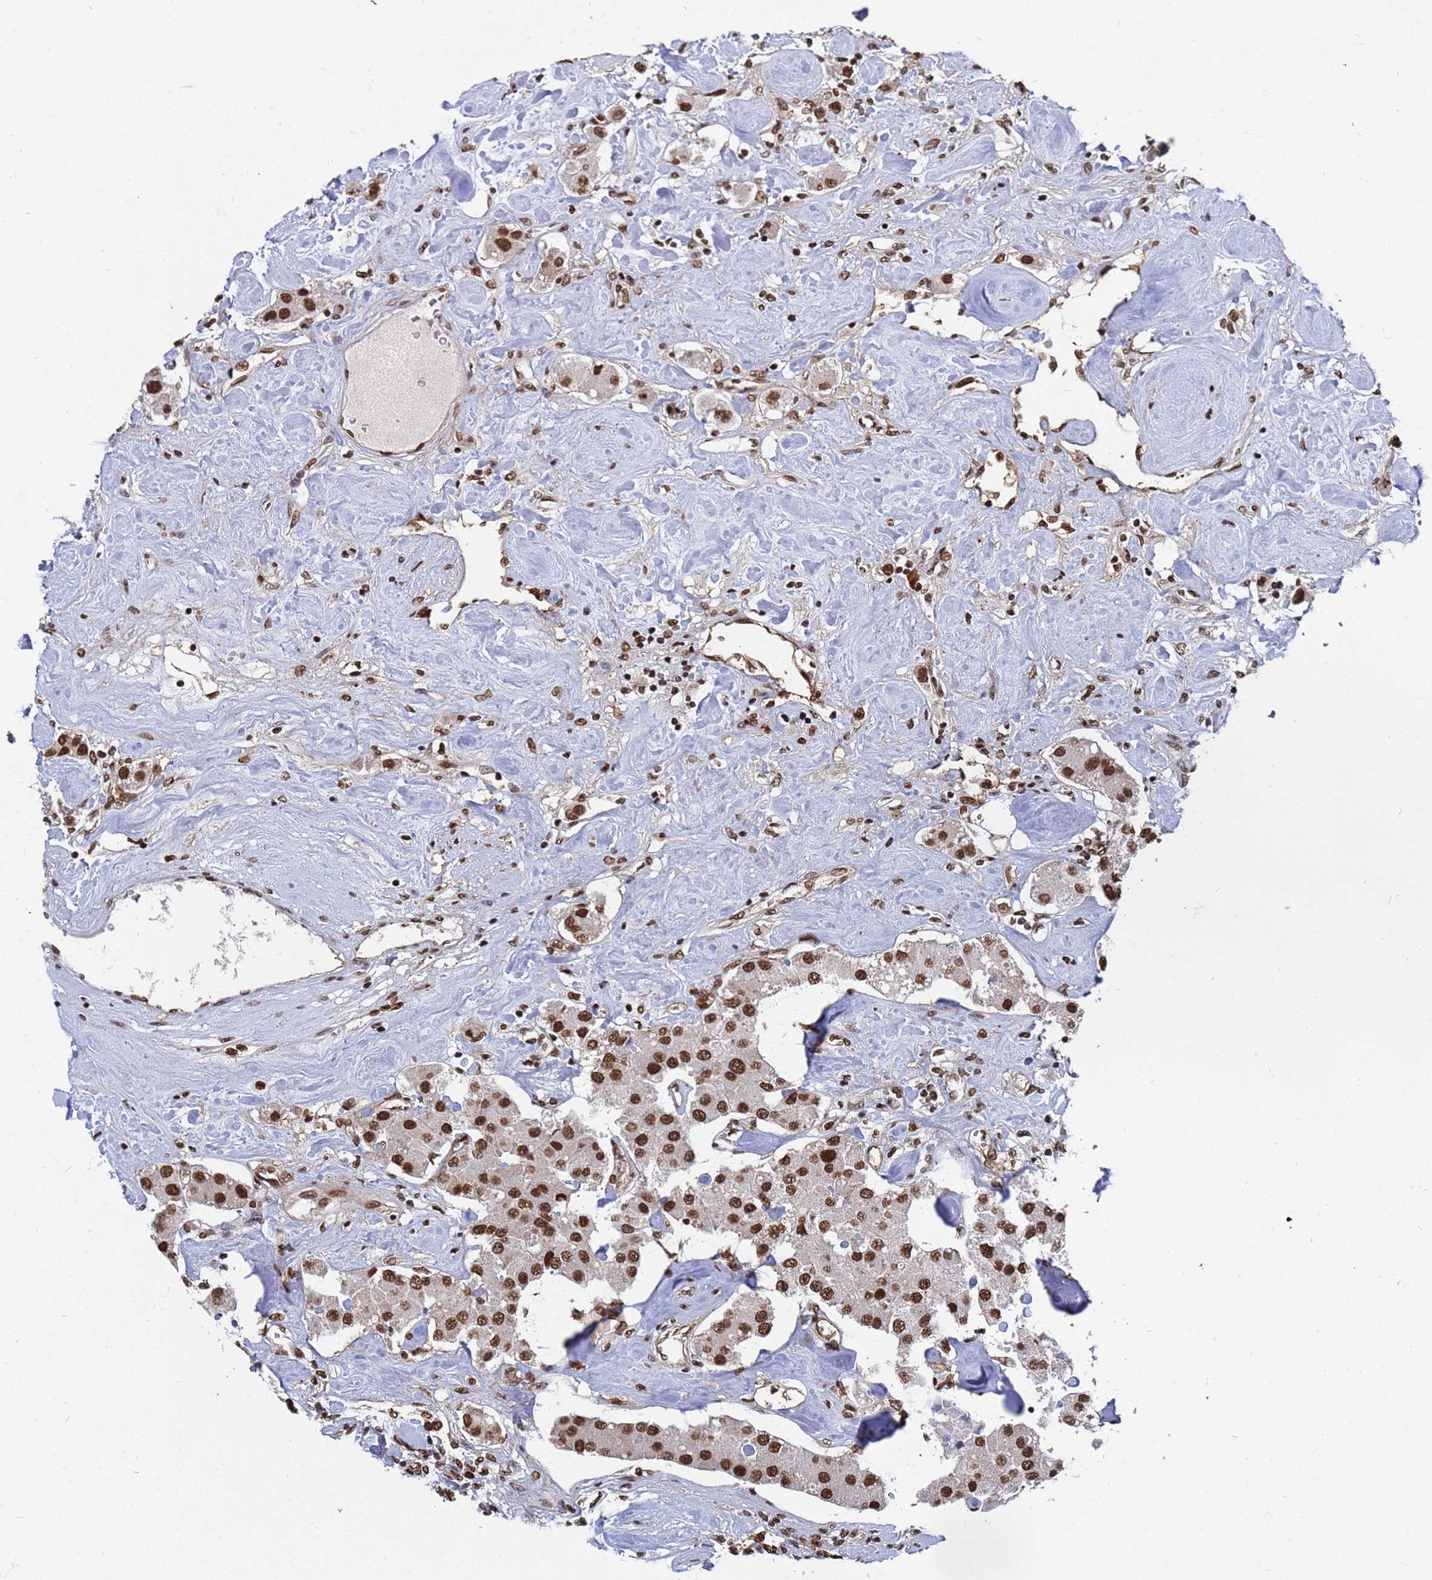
{"staining": {"intensity": "strong", "quantity": ">75%", "location": "nuclear"}, "tissue": "carcinoid", "cell_type": "Tumor cells", "image_type": "cancer", "snomed": [{"axis": "morphology", "description": "Carcinoid, malignant, NOS"}, {"axis": "topography", "description": "Pancreas"}], "caption": "IHC image of malignant carcinoid stained for a protein (brown), which demonstrates high levels of strong nuclear expression in approximately >75% of tumor cells.", "gene": "RAVER2", "patient": {"sex": "male", "age": 41}}